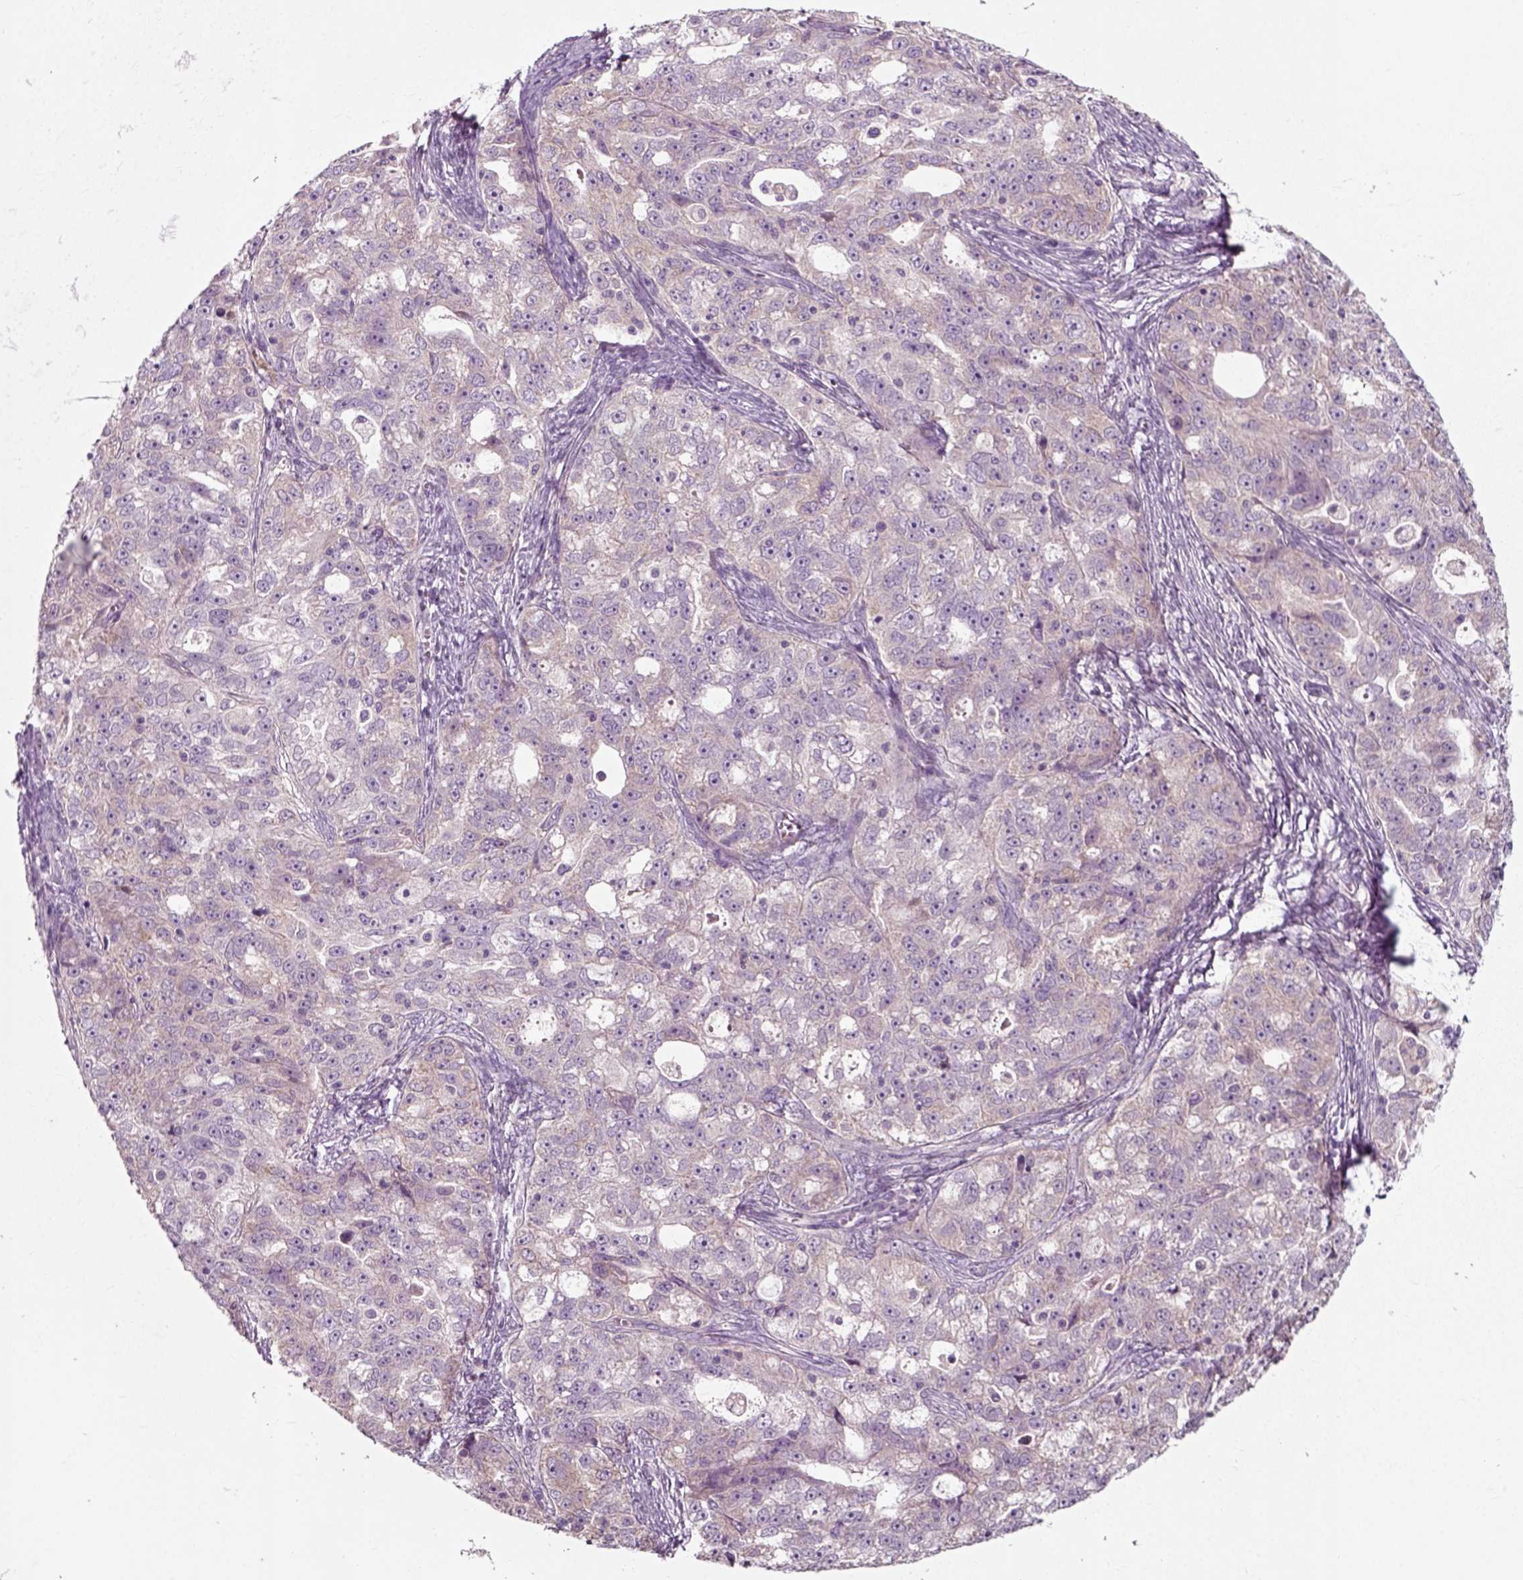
{"staining": {"intensity": "weak", "quantity": "<25%", "location": "cytoplasmic/membranous"}, "tissue": "ovarian cancer", "cell_type": "Tumor cells", "image_type": "cancer", "snomed": [{"axis": "morphology", "description": "Cystadenocarcinoma, serous, NOS"}, {"axis": "topography", "description": "Ovary"}], "caption": "A histopathology image of ovarian cancer (serous cystadenocarcinoma) stained for a protein reveals no brown staining in tumor cells.", "gene": "RND2", "patient": {"sex": "female", "age": 51}}